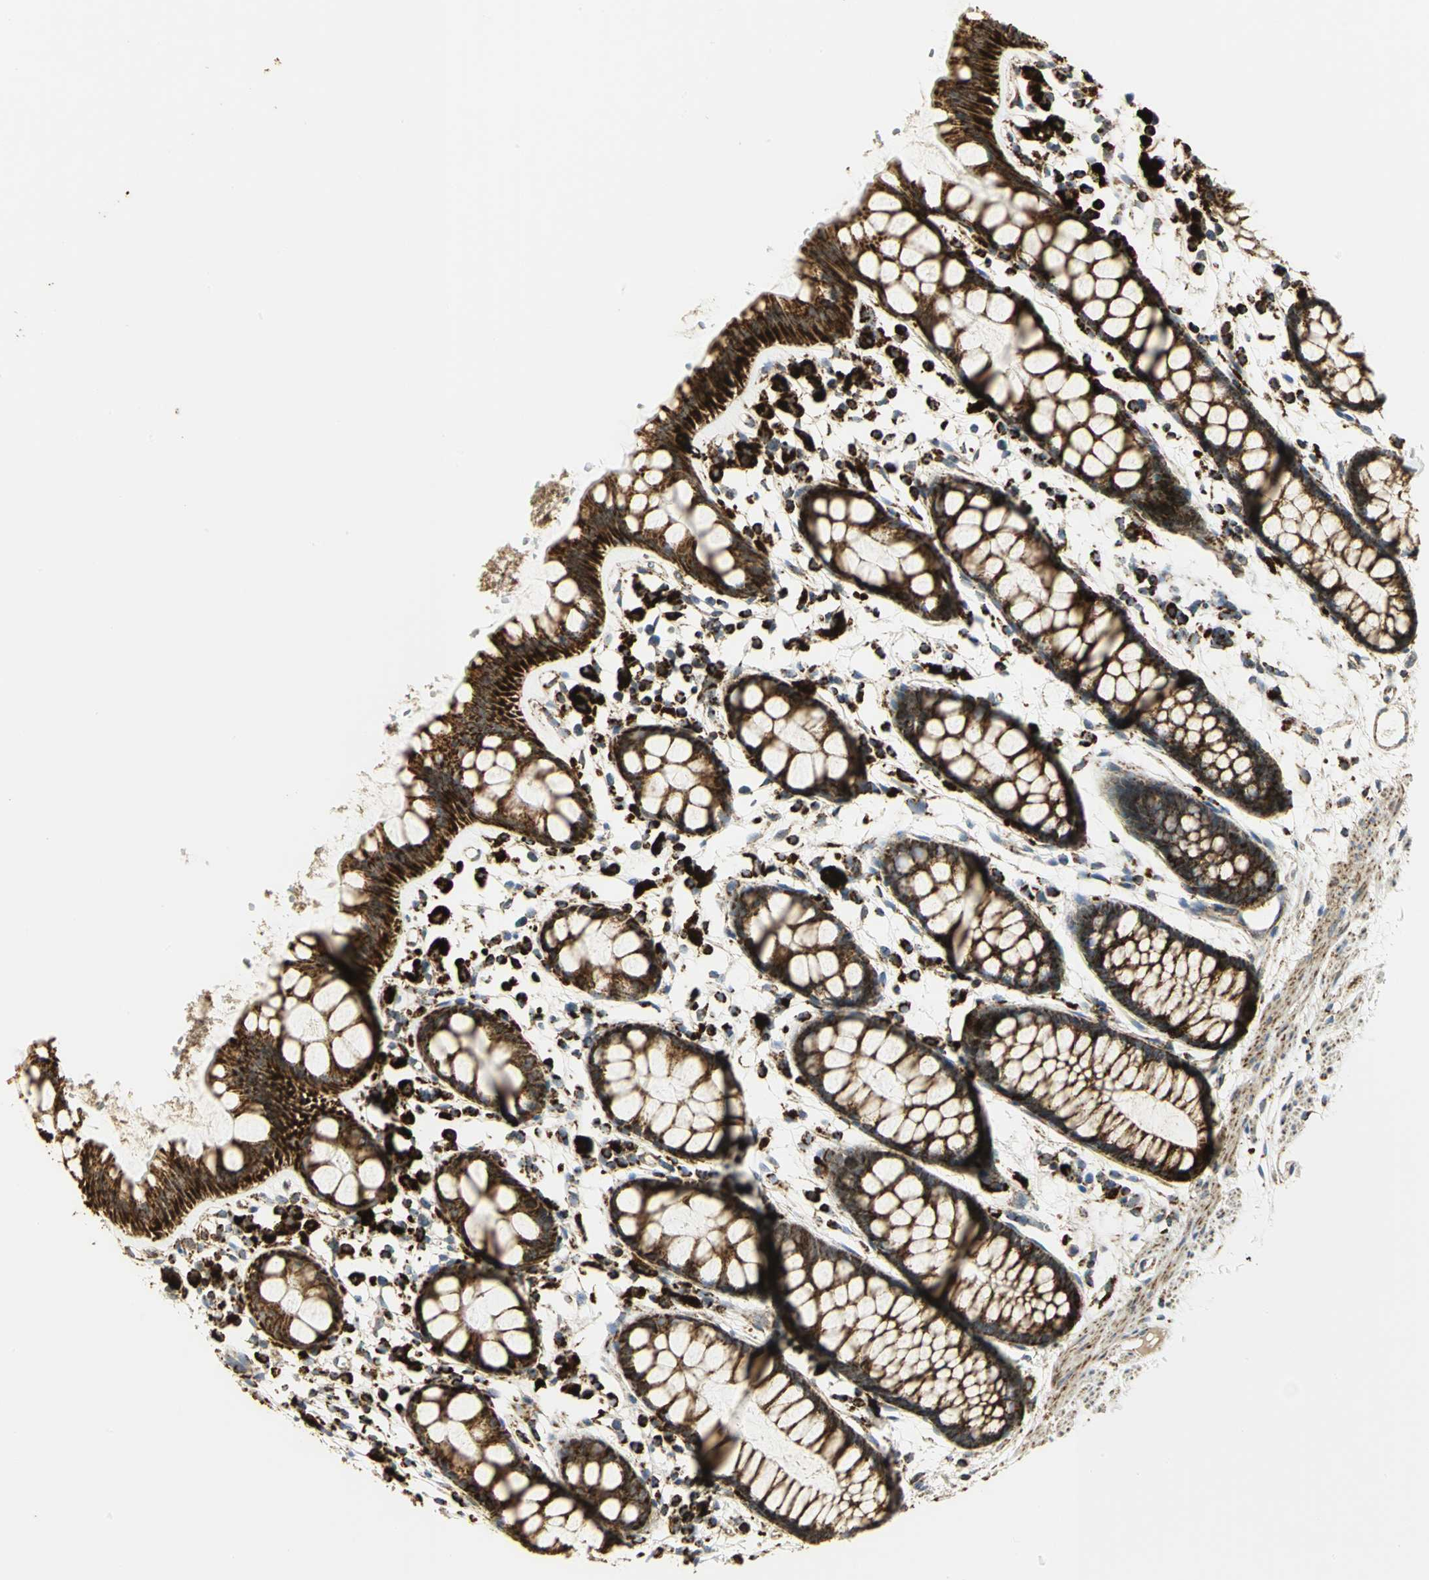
{"staining": {"intensity": "strong", "quantity": ">75%", "location": "cytoplasmic/membranous"}, "tissue": "rectum", "cell_type": "Glandular cells", "image_type": "normal", "snomed": [{"axis": "morphology", "description": "Normal tissue, NOS"}, {"axis": "topography", "description": "Rectum"}], "caption": "Immunohistochemistry (DAB (3,3'-diaminobenzidine)) staining of unremarkable rectum shows strong cytoplasmic/membranous protein positivity in about >75% of glandular cells.", "gene": "VDAC1", "patient": {"sex": "female", "age": 66}}